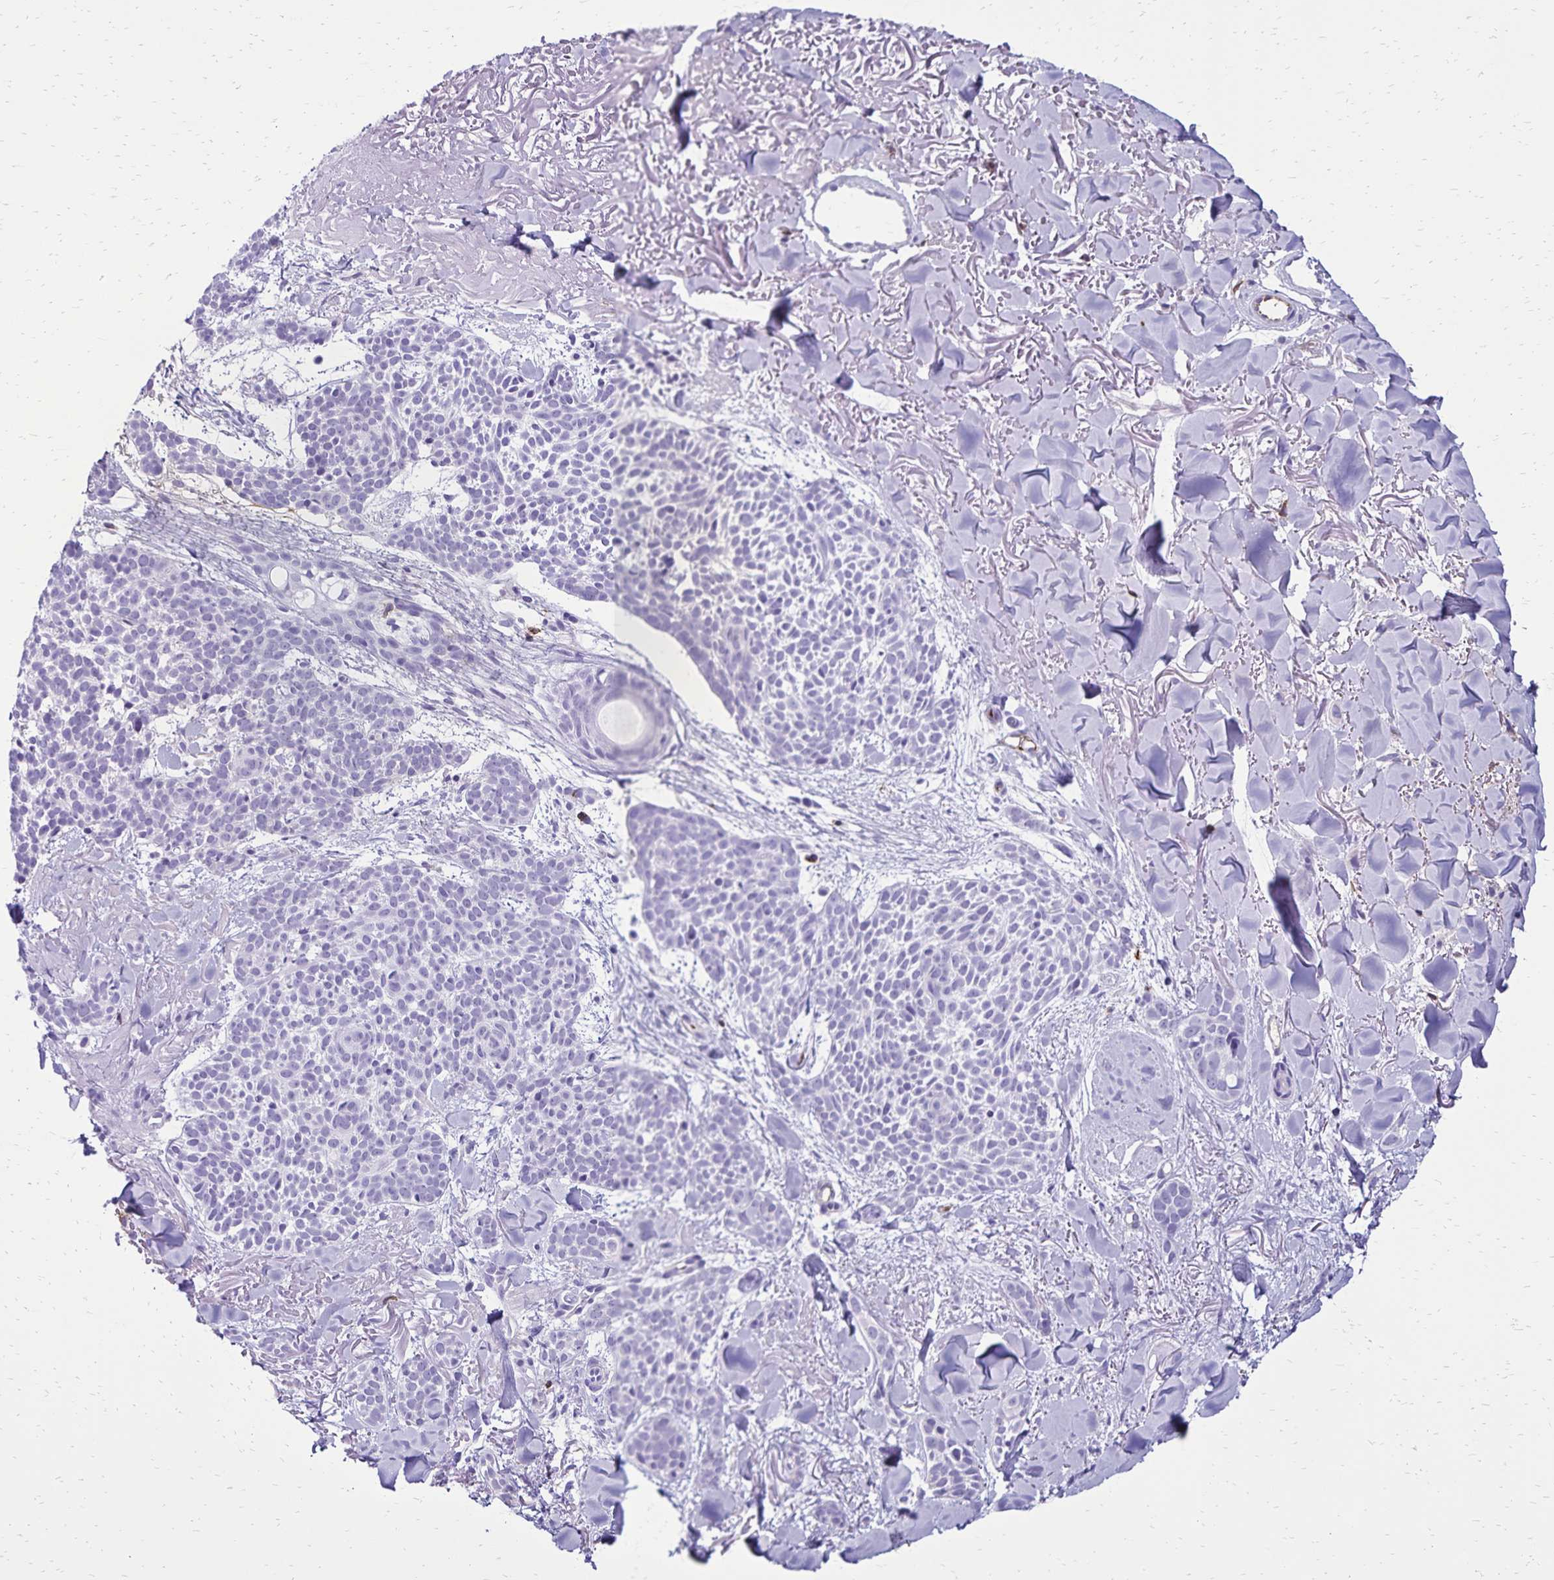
{"staining": {"intensity": "negative", "quantity": "none", "location": "none"}, "tissue": "skin cancer", "cell_type": "Tumor cells", "image_type": "cancer", "snomed": [{"axis": "morphology", "description": "Basal cell carcinoma"}, {"axis": "morphology", "description": "BCC, high aggressive"}, {"axis": "topography", "description": "Skin"}], "caption": "Tumor cells are negative for protein expression in human skin cancer.", "gene": "CD27", "patient": {"sex": "female", "age": 86}}